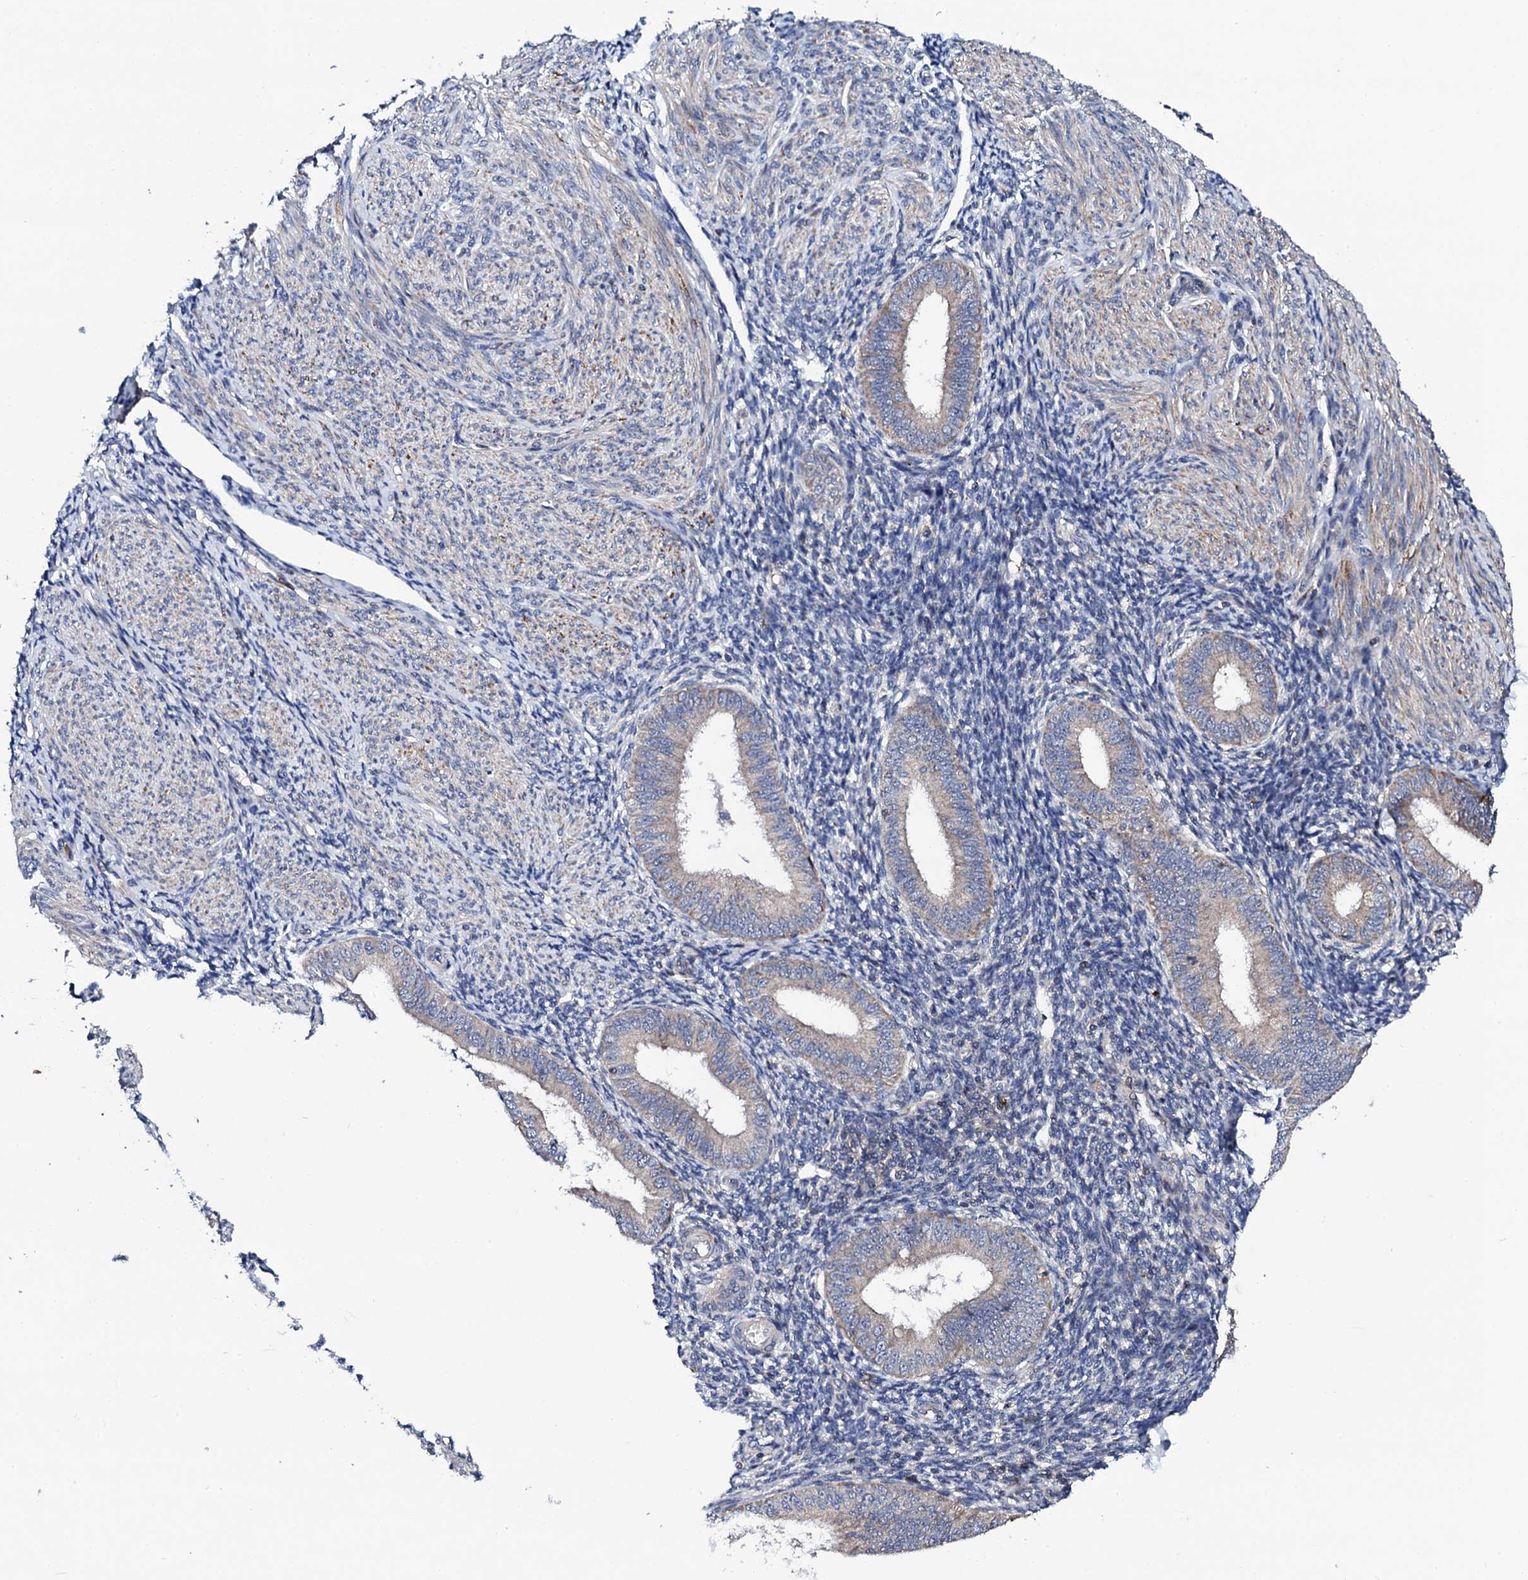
{"staining": {"intensity": "negative", "quantity": "none", "location": "none"}, "tissue": "endometrium", "cell_type": "Cells in endometrial stroma", "image_type": "normal", "snomed": [{"axis": "morphology", "description": "Normal tissue, NOS"}, {"axis": "topography", "description": "Uterus"}, {"axis": "topography", "description": "Endometrium"}], "caption": "Cells in endometrial stroma are negative for brown protein staining in normal endometrium. (DAB (3,3'-diaminobenzidine) immunohistochemistry (IHC), high magnification).", "gene": "COG4", "patient": {"sex": "female", "age": 48}}